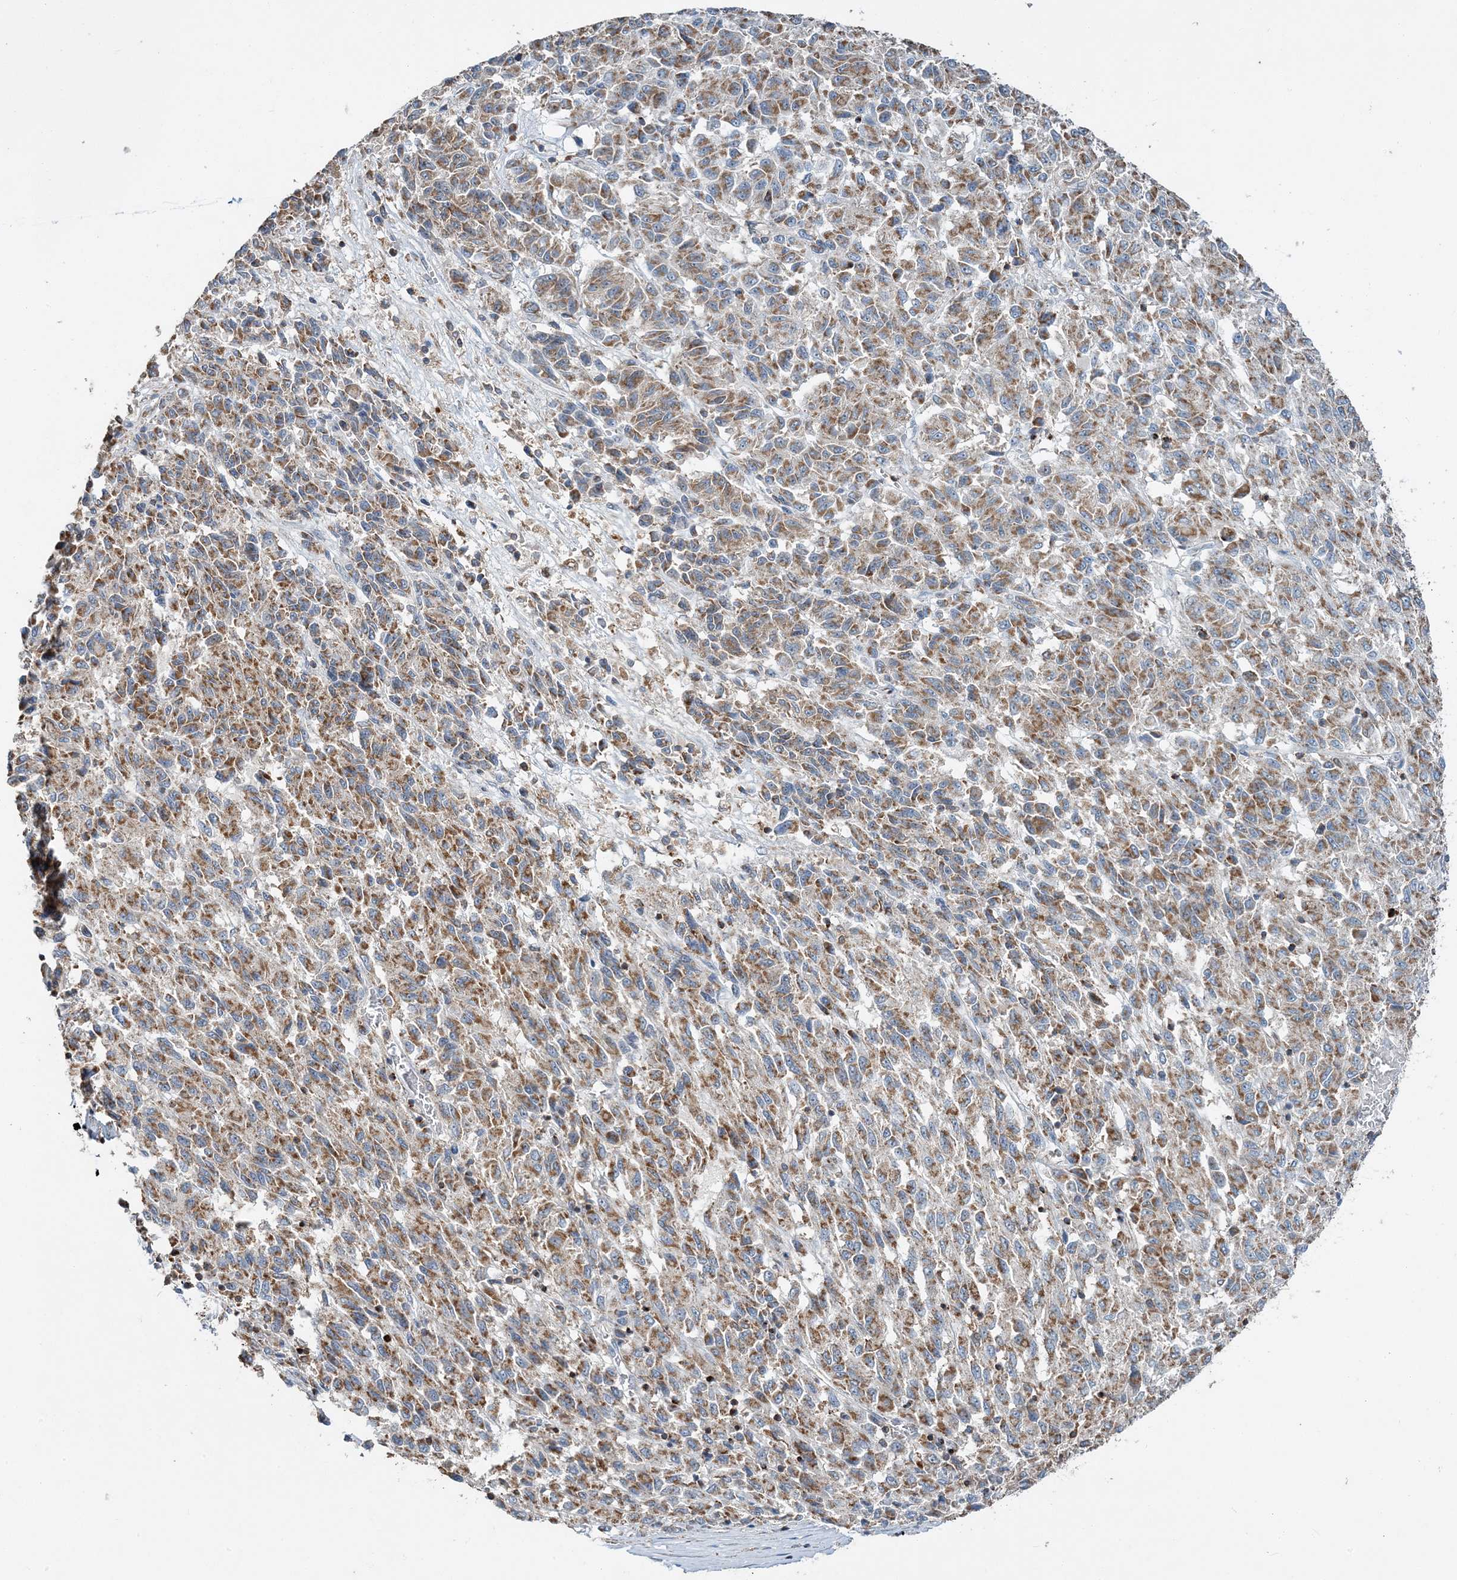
{"staining": {"intensity": "moderate", "quantity": ">75%", "location": "cytoplasmic/membranous"}, "tissue": "melanoma", "cell_type": "Tumor cells", "image_type": "cancer", "snomed": [{"axis": "morphology", "description": "Malignant melanoma, Metastatic site"}, {"axis": "topography", "description": "Lung"}], "caption": "Malignant melanoma (metastatic site) tissue shows moderate cytoplasmic/membranous staining in about >75% of tumor cells (DAB (3,3'-diaminobenzidine) IHC, brown staining for protein, blue staining for nuclei).", "gene": "TMLHE", "patient": {"sex": "male", "age": 64}}